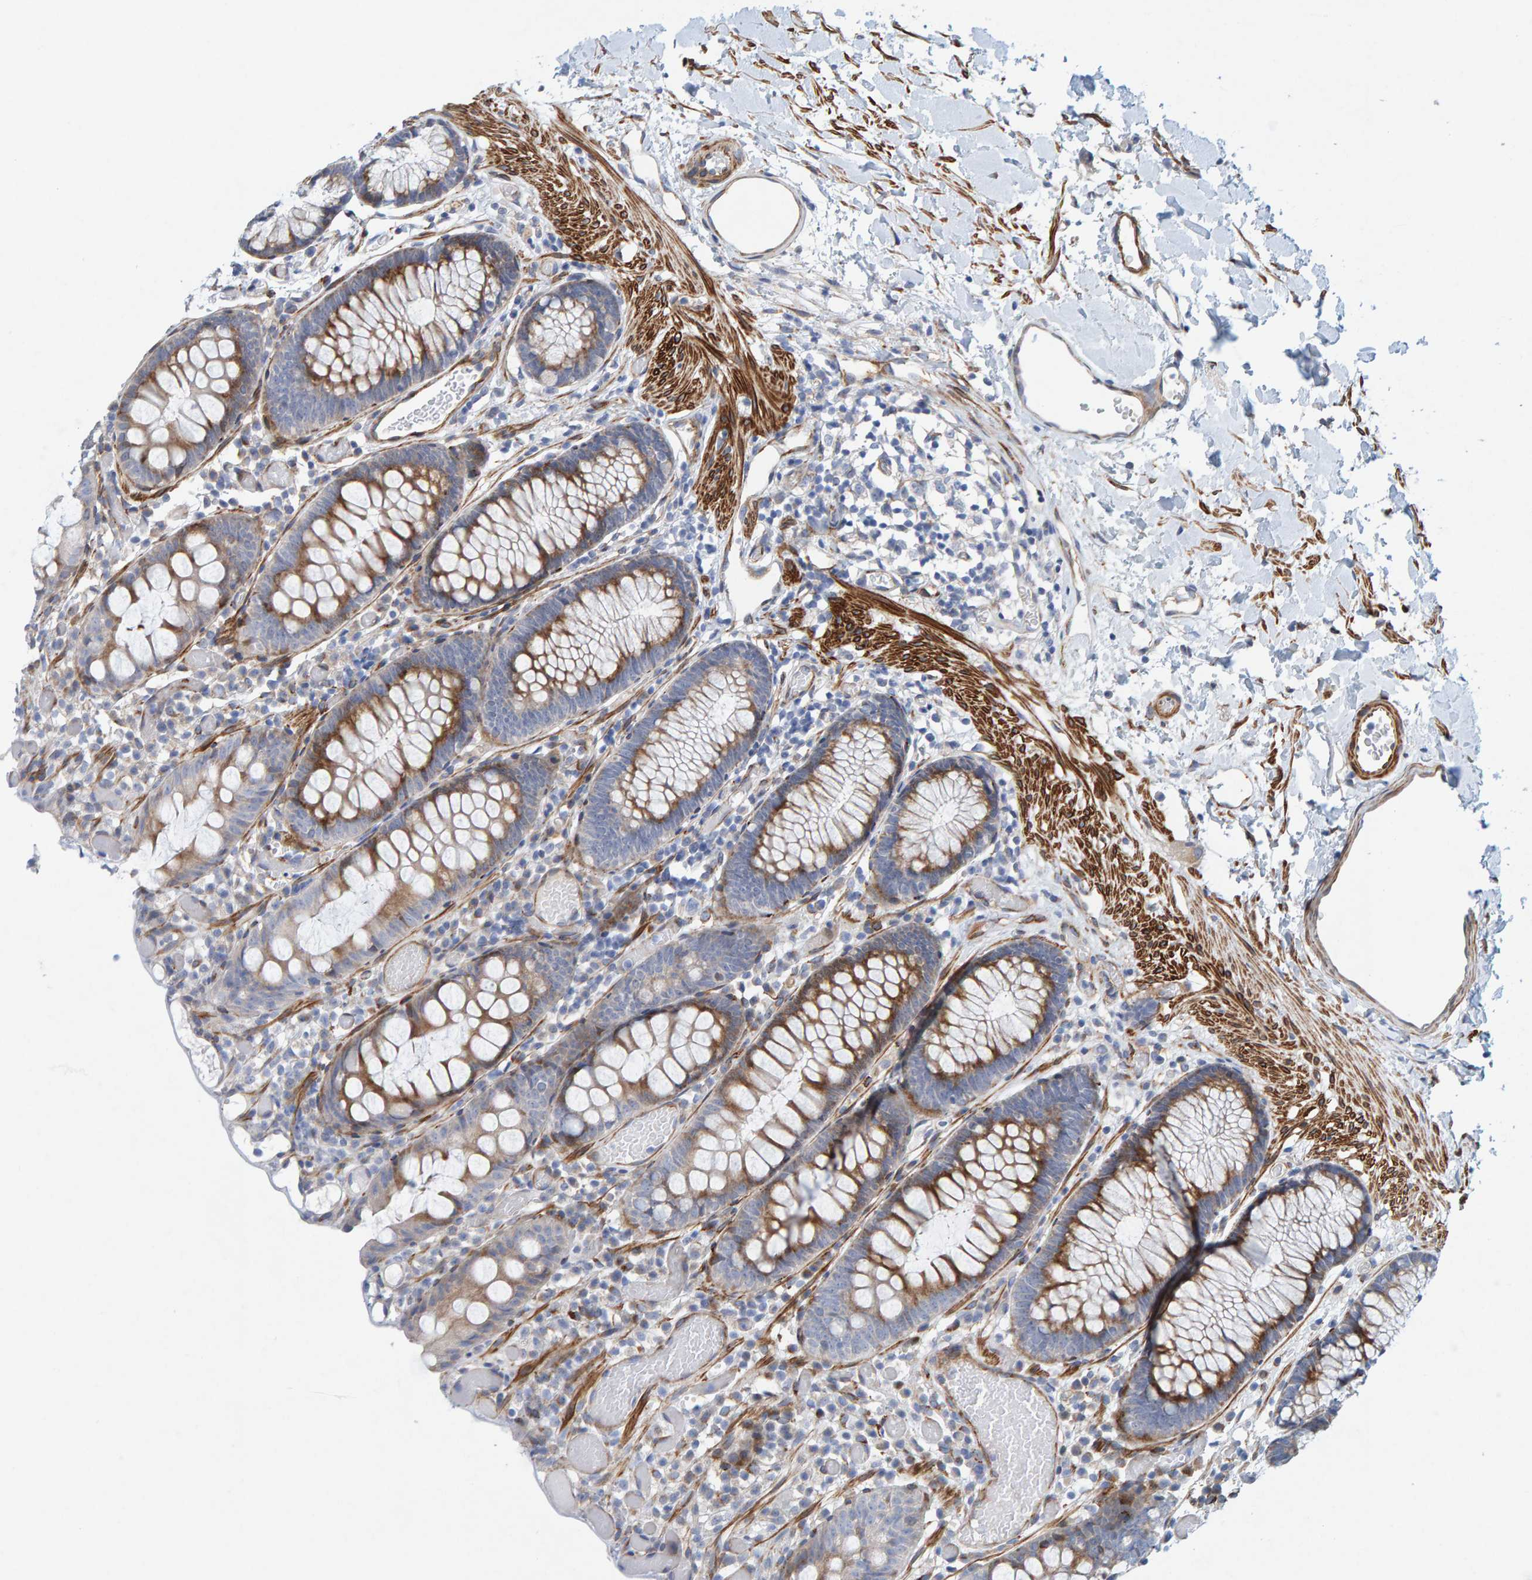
{"staining": {"intensity": "weak", "quantity": ">75%", "location": "cytoplasmic/membranous"}, "tissue": "colon", "cell_type": "Endothelial cells", "image_type": "normal", "snomed": [{"axis": "morphology", "description": "Normal tissue, NOS"}, {"axis": "topography", "description": "Colon"}], "caption": "A histopathology image of colon stained for a protein displays weak cytoplasmic/membranous brown staining in endothelial cells.", "gene": "MMP16", "patient": {"sex": "male", "age": 14}}